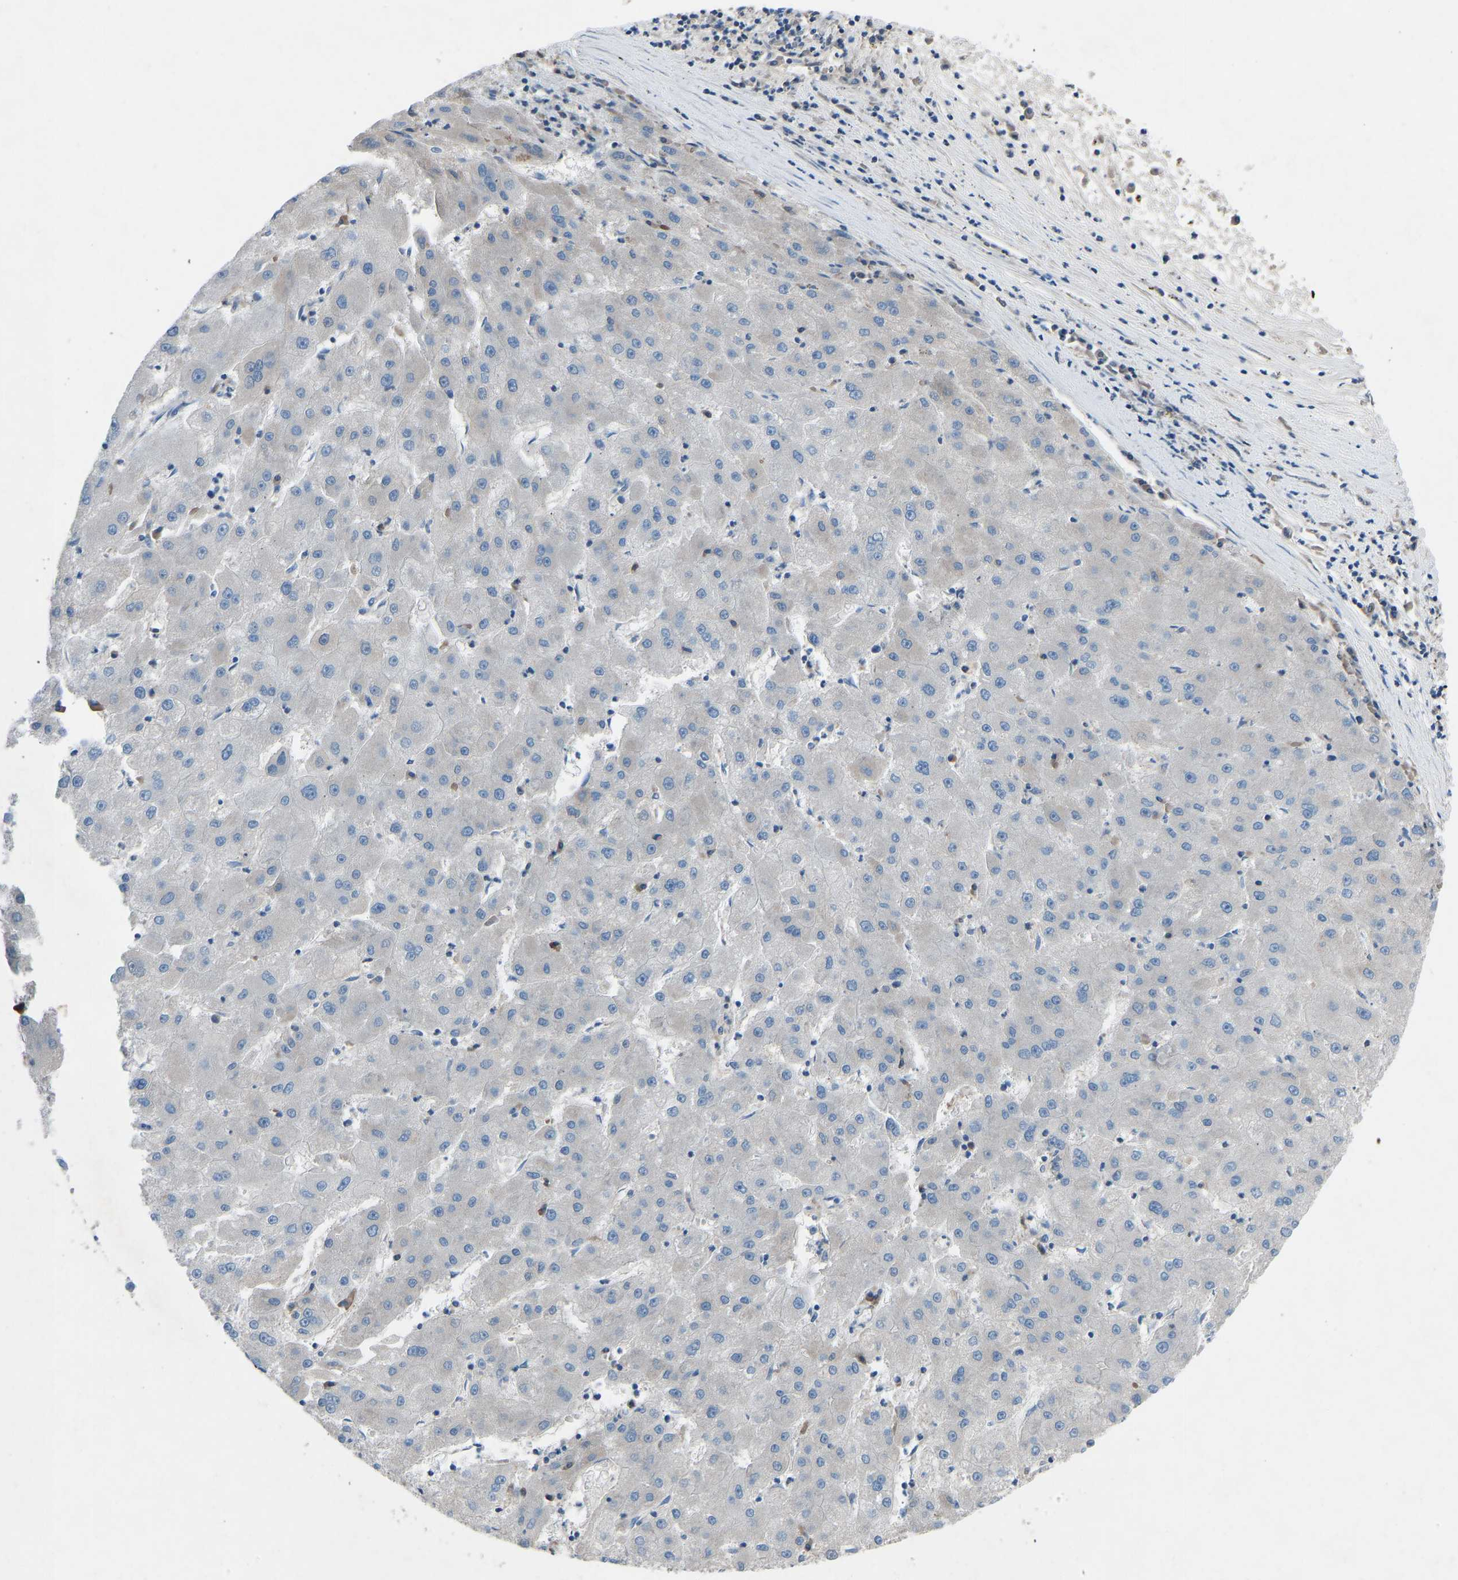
{"staining": {"intensity": "negative", "quantity": "none", "location": "none"}, "tissue": "liver cancer", "cell_type": "Tumor cells", "image_type": "cancer", "snomed": [{"axis": "morphology", "description": "Carcinoma, Hepatocellular, NOS"}, {"axis": "topography", "description": "Liver"}], "caption": "The image reveals no staining of tumor cells in liver cancer (hepatocellular carcinoma).", "gene": "GRK6", "patient": {"sex": "male", "age": 72}}